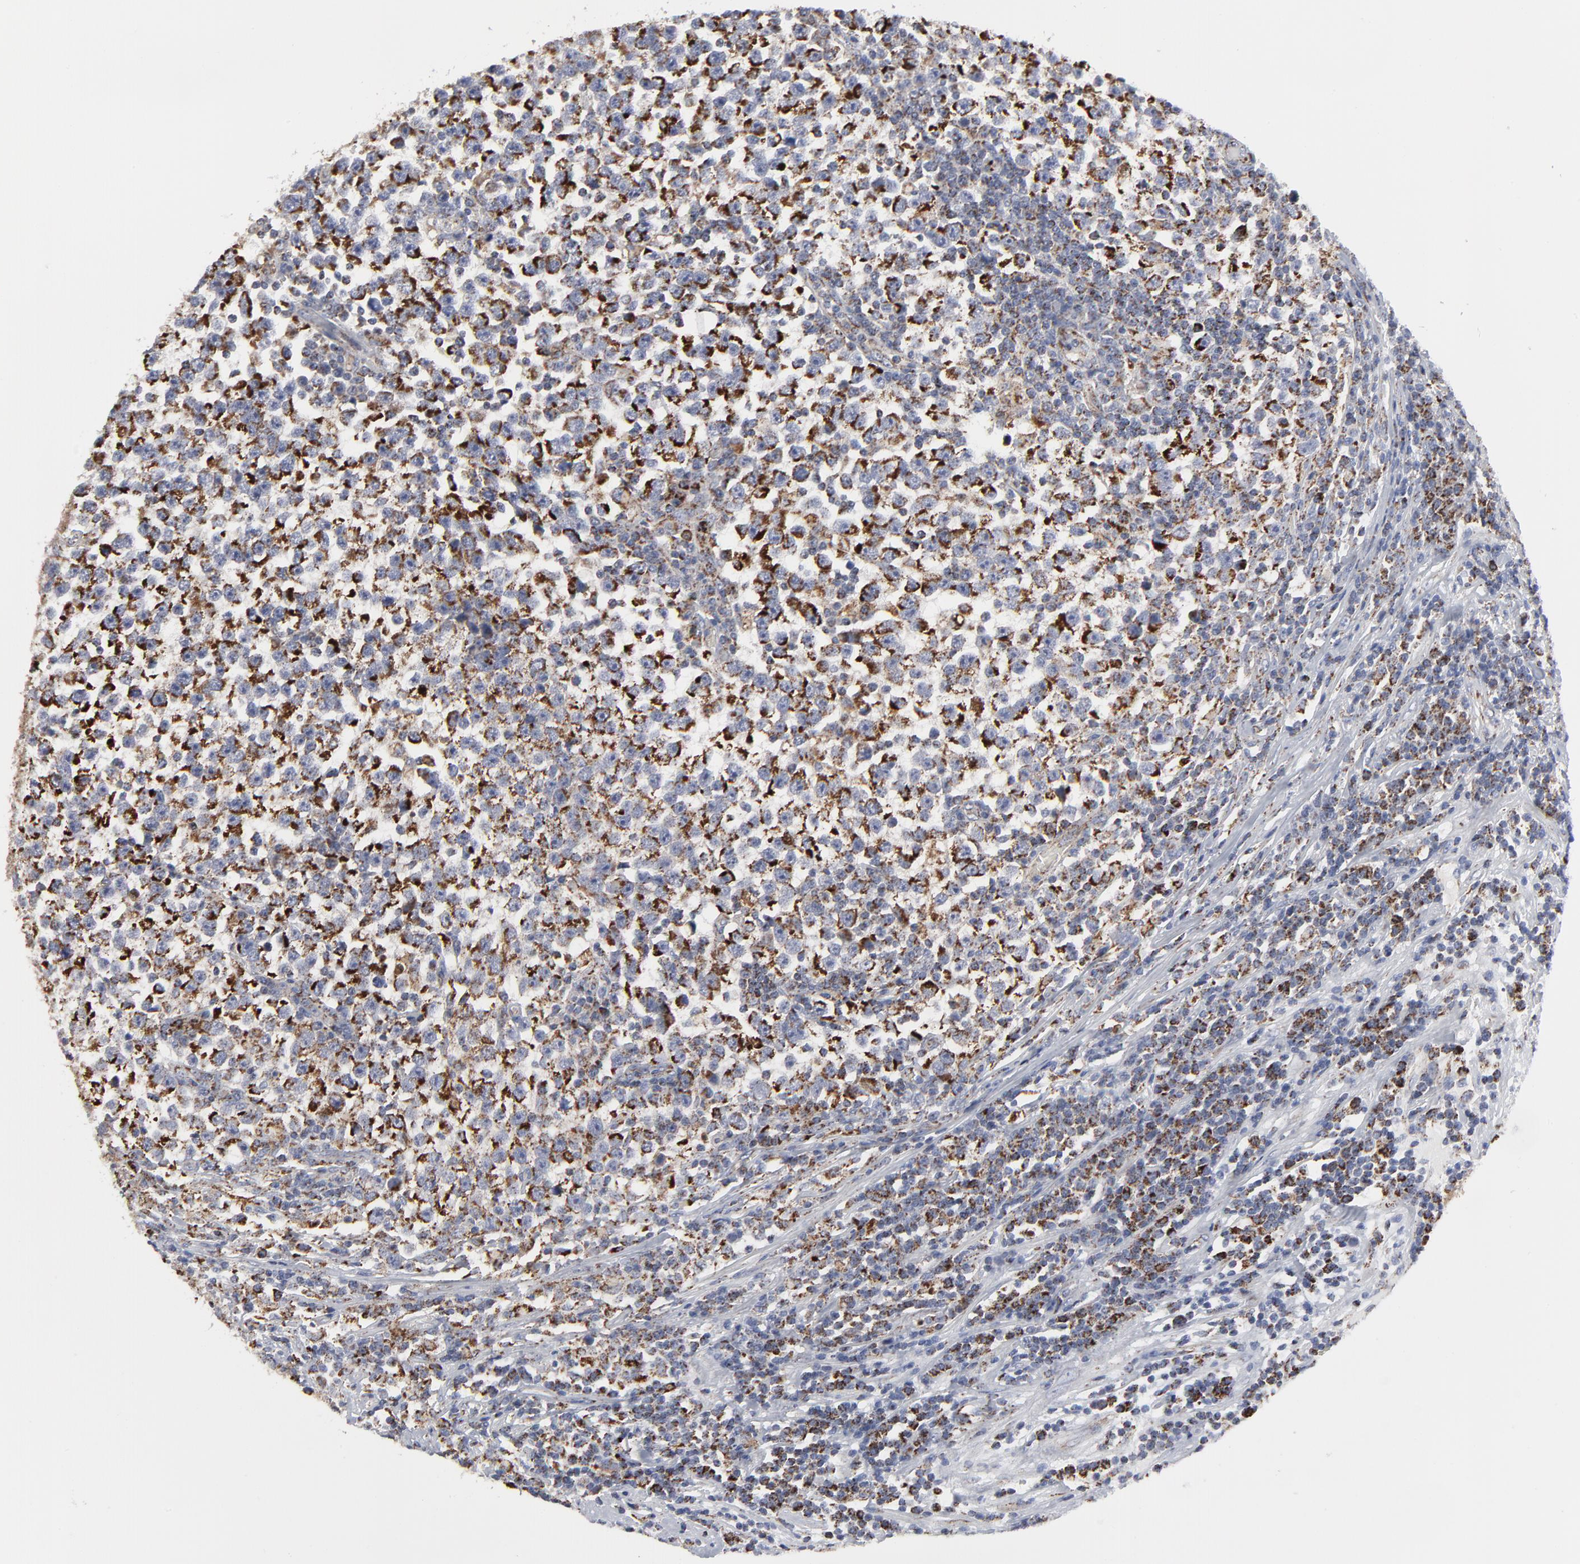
{"staining": {"intensity": "moderate", "quantity": "25%-75%", "location": "cytoplasmic/membranous"}, "tissue": "testis cancer", "cell_type": "Tumor cells", "image_type": "cancer", "snomed": [{"axis": "morphology", "description": "Seminoma, NOS"}, {"axis": "topography", "description": "Testis"}], "caption": "Protein staining by immunohistochemistry (IHC) exhibits moderate cytoplasmic/membranous positivity in about 25%-75% of tumor cells in testis cancer. (Stains: DAB in brown, nuclei in blue, Microscopy: brightfield microscopy at high magnification).", "gene": "TXNRD2", "patient": {"sex": "male", "age": 43}}